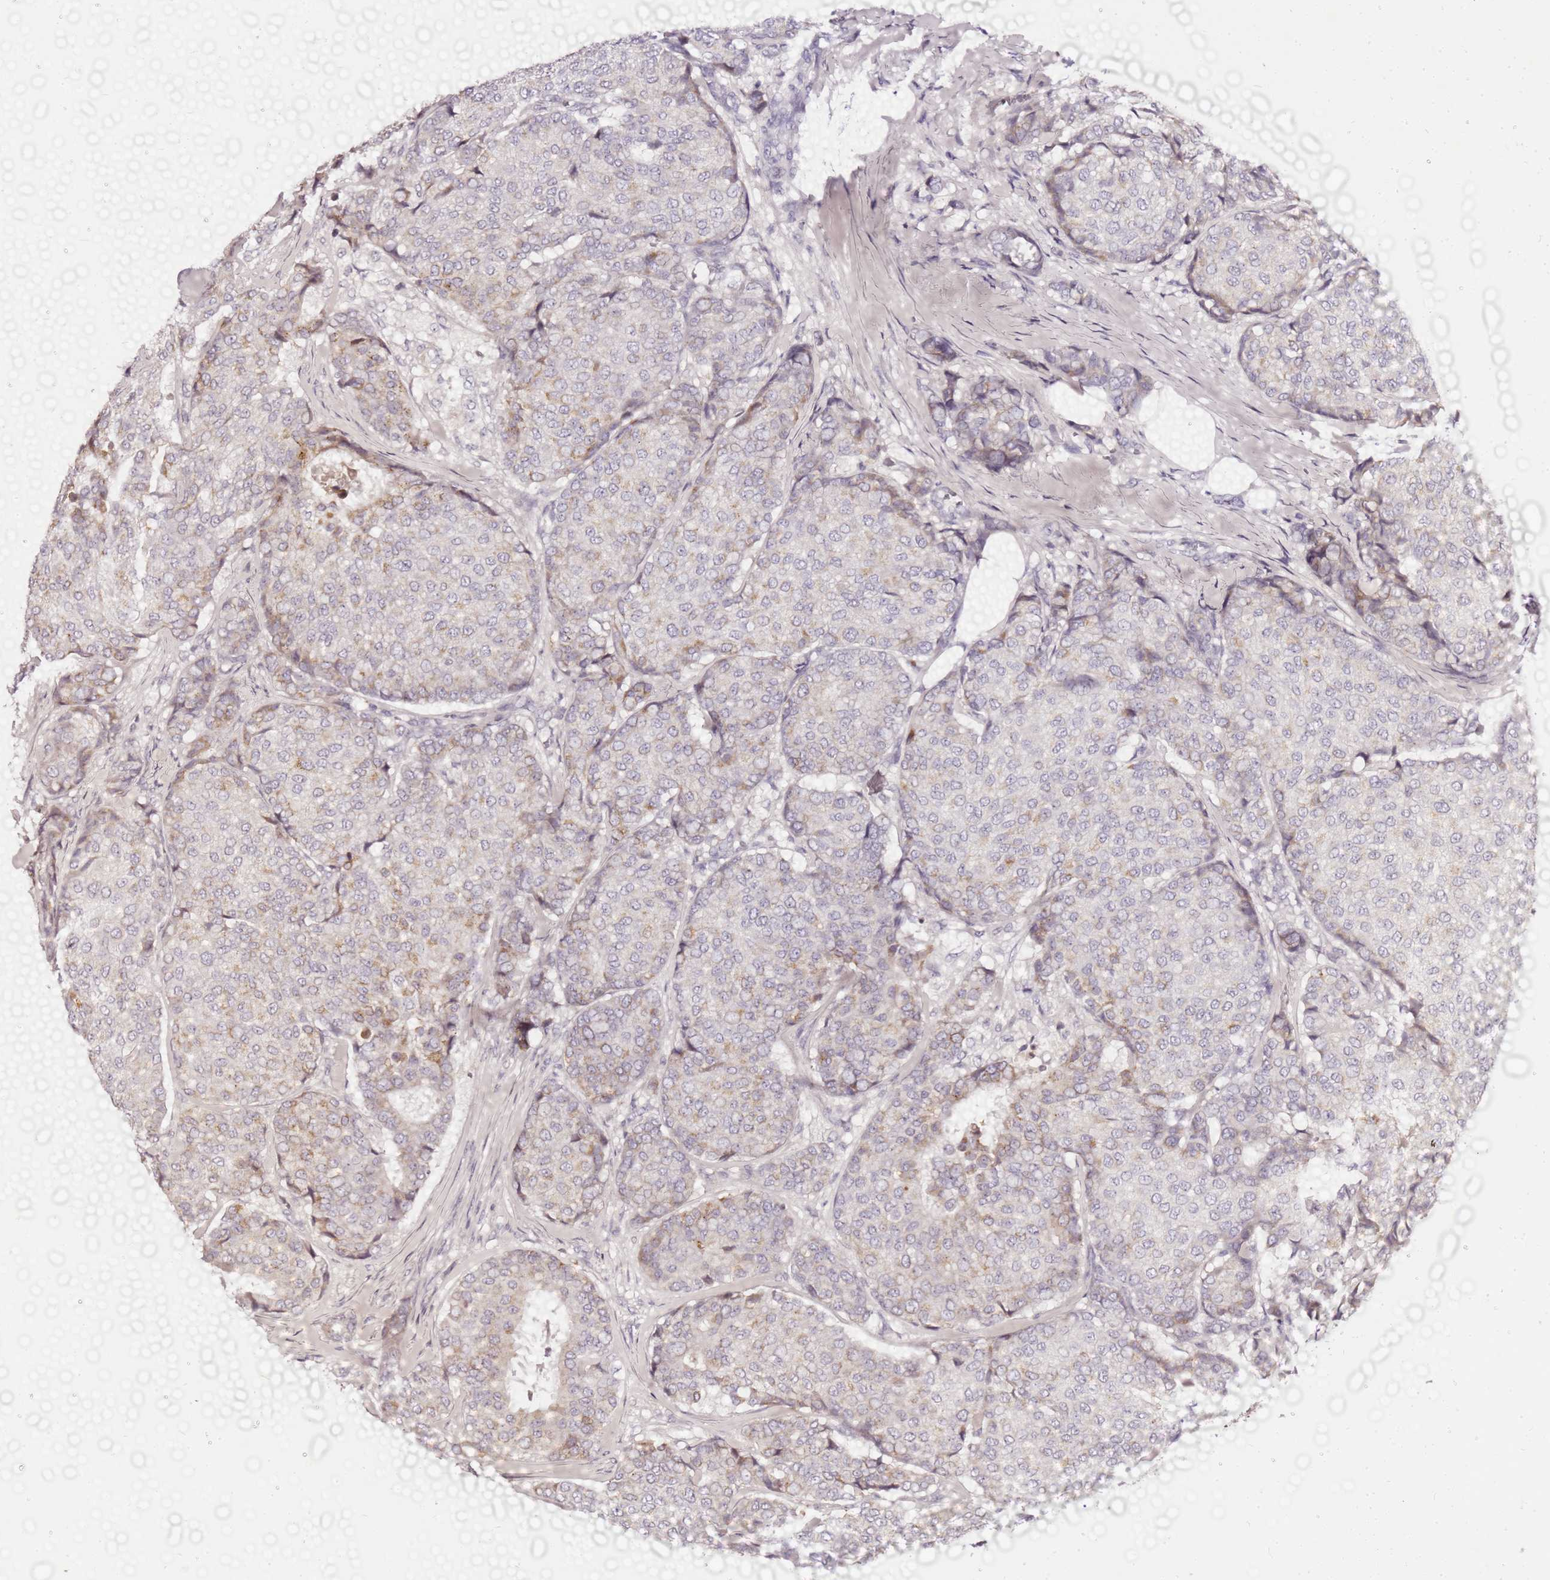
{"staining": {"intensity": "weak", "quantity": "<25%", "location": "cytoplasmic/membranous"}, "tissue": "breast cancer", "cell_type": "Tumor cells", "image_type": "cancer", "snomed": [{"axis": "morphology", "description": "Duct carcinoma"}, {"axis": "topography", "description": "Breast"}], "caption": "High magnification brightfield microscopy of breast invasive ductal carcinoma stained with DAB (brown) and counterstained with hematoxylin (blue): tumor cells show no significant staining.", "gene": "OR52E2", "patient": {"sex": "female", "age": 75}}